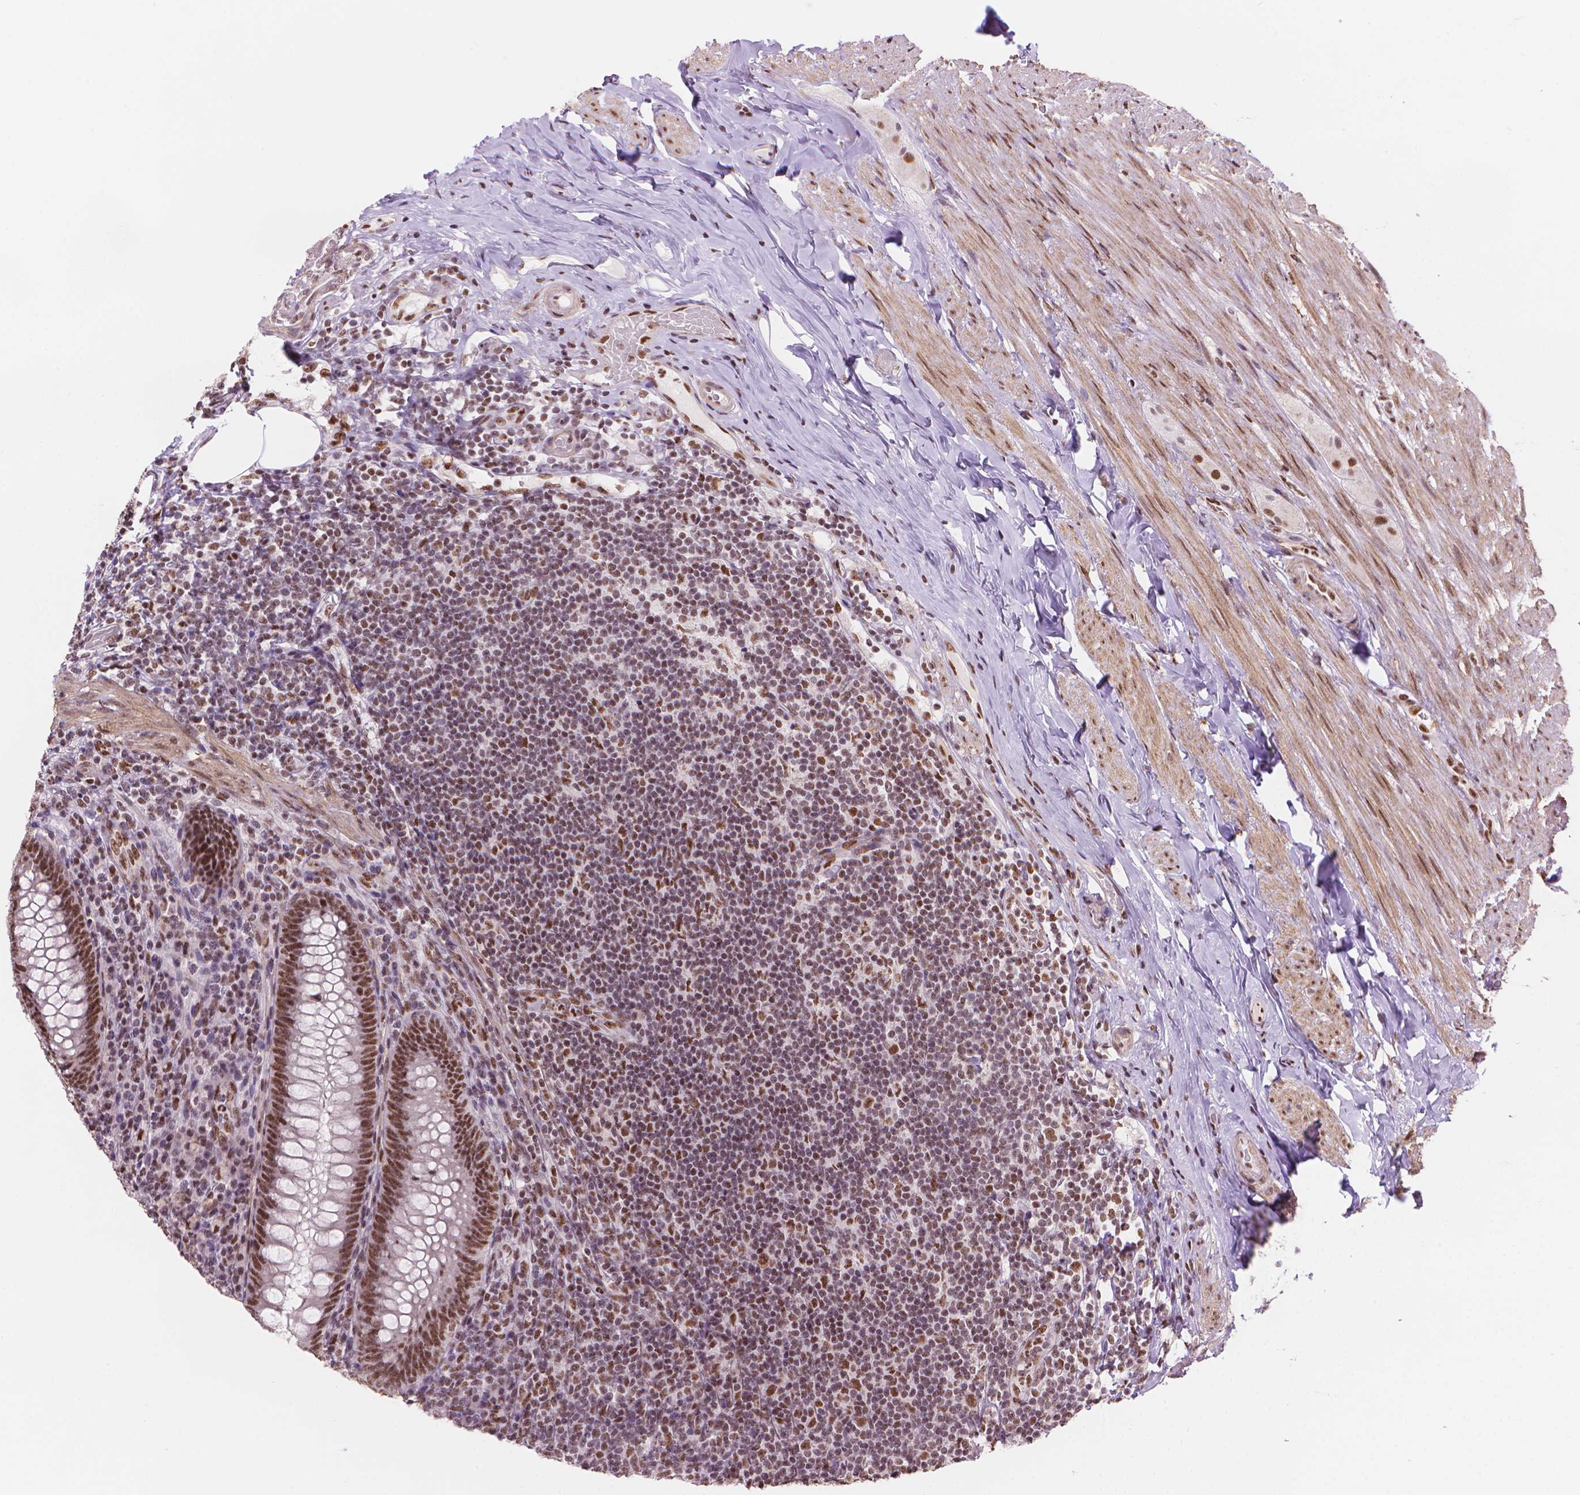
{"staining": {"intensity": "moderate", "quantity": ">75%", "location": "nuclear"}, "tissue": "appendix", "cell_type": "Glandular cells", "image_type": "normal", "snomed": [{"axis": "morphology", "description": "Normal tissue, NOS"}, {"axis": "topography", "description": "Appendix"}], "caption": "Appendix stained with DAB (3,3'-diaminobenzidine) IHC displays medium levels of moderate nuclear staining in approximately >75% of glandular cells. Nuclei are stained in blue.", "gene": "UBN1", "patient": {"sex": "male", "age": 47}}